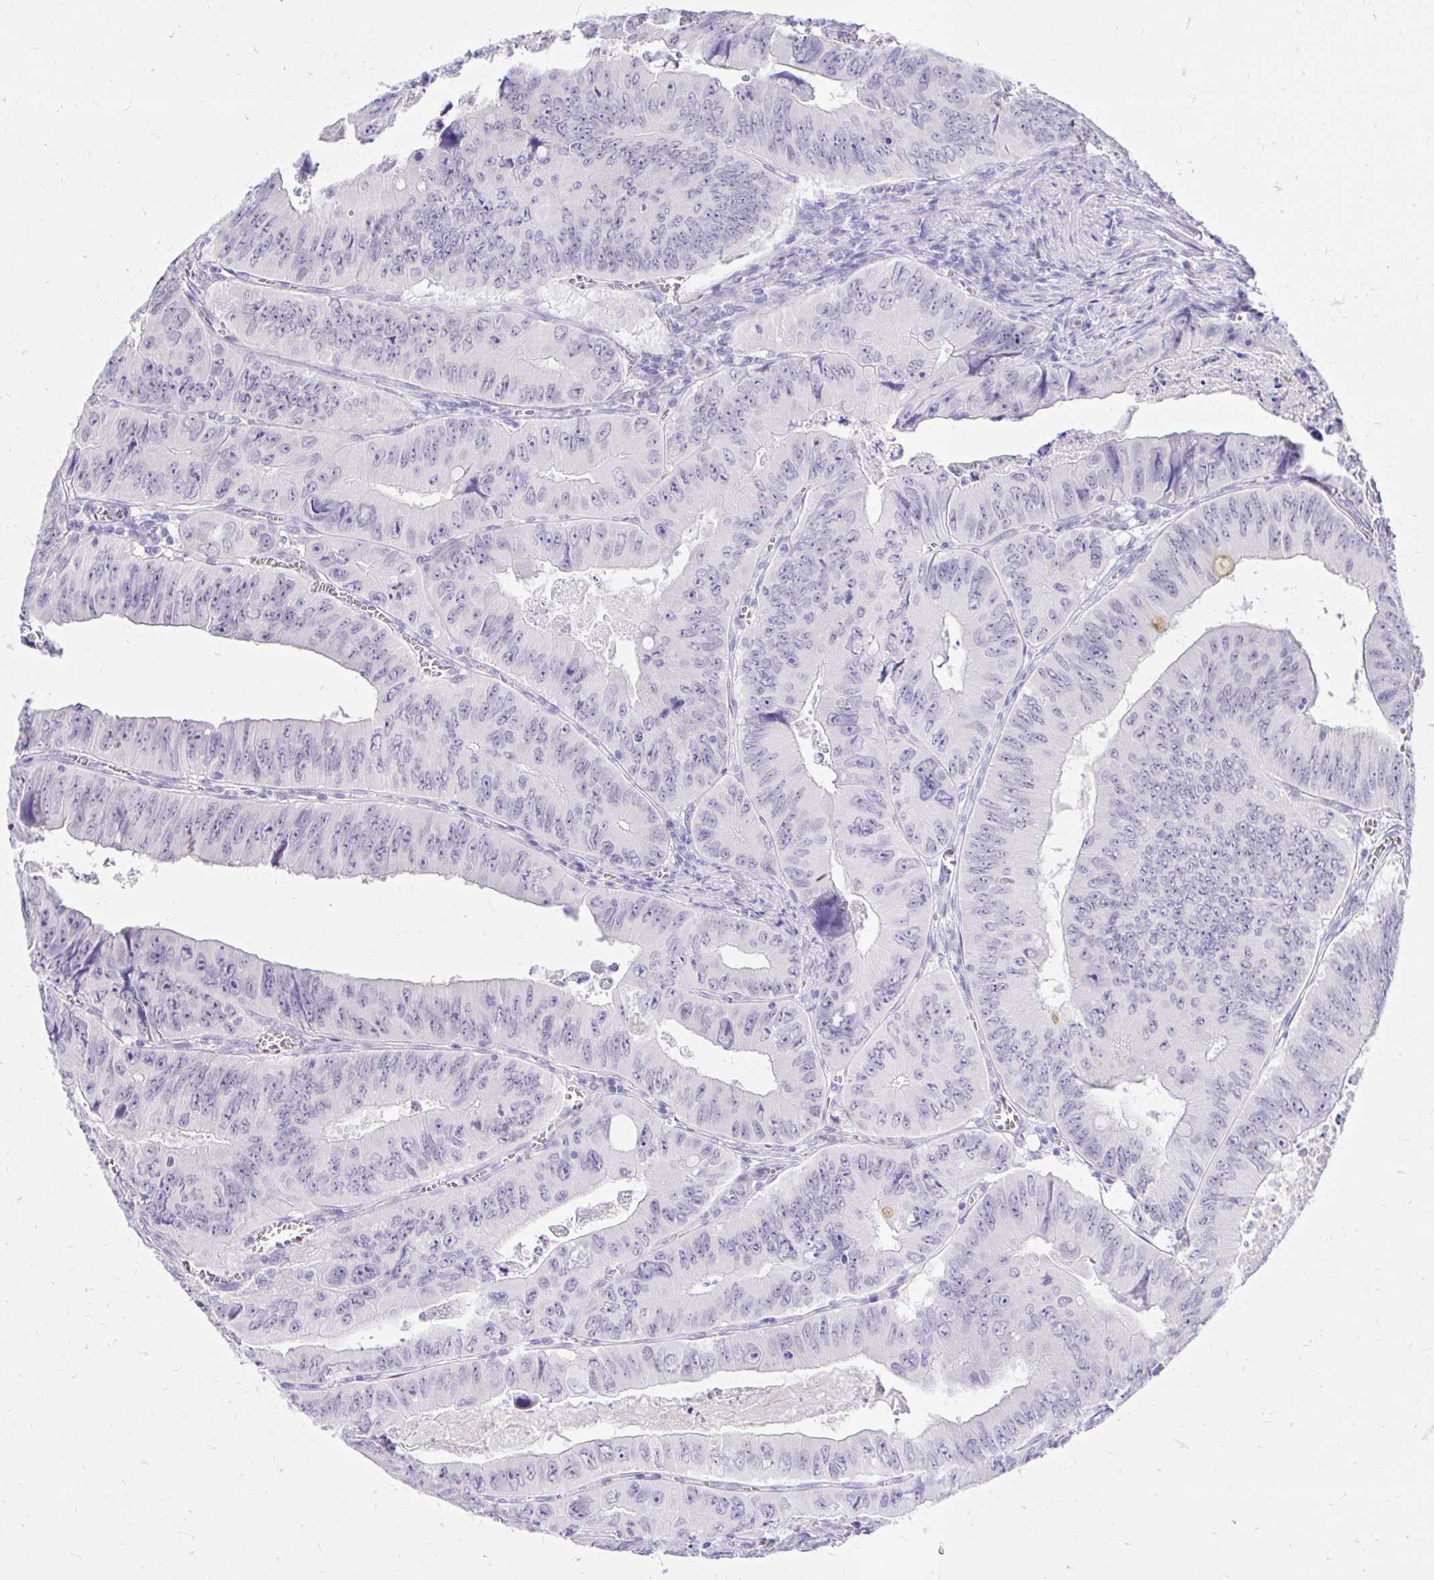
{"staining": {"intensity": "negative", "quantity": "none", "location": "none"}, "tissue": "colorectal cancer", "cell_type": "Tumor cells", "image_type": "cancer", "snomed": [{"axis": "morphology", "description": "Adenocarcinoma, NOS"}, {"axis": "topography", "description": "Colon"}], "caption": "The micrograph shows no significant expression in tumor cells of adenocarcinoma (colorectal). (DAB IHC with hematoxylin counter stain).", "gene": "FATE1", "patient": {"sex": "female", "age": 84}}